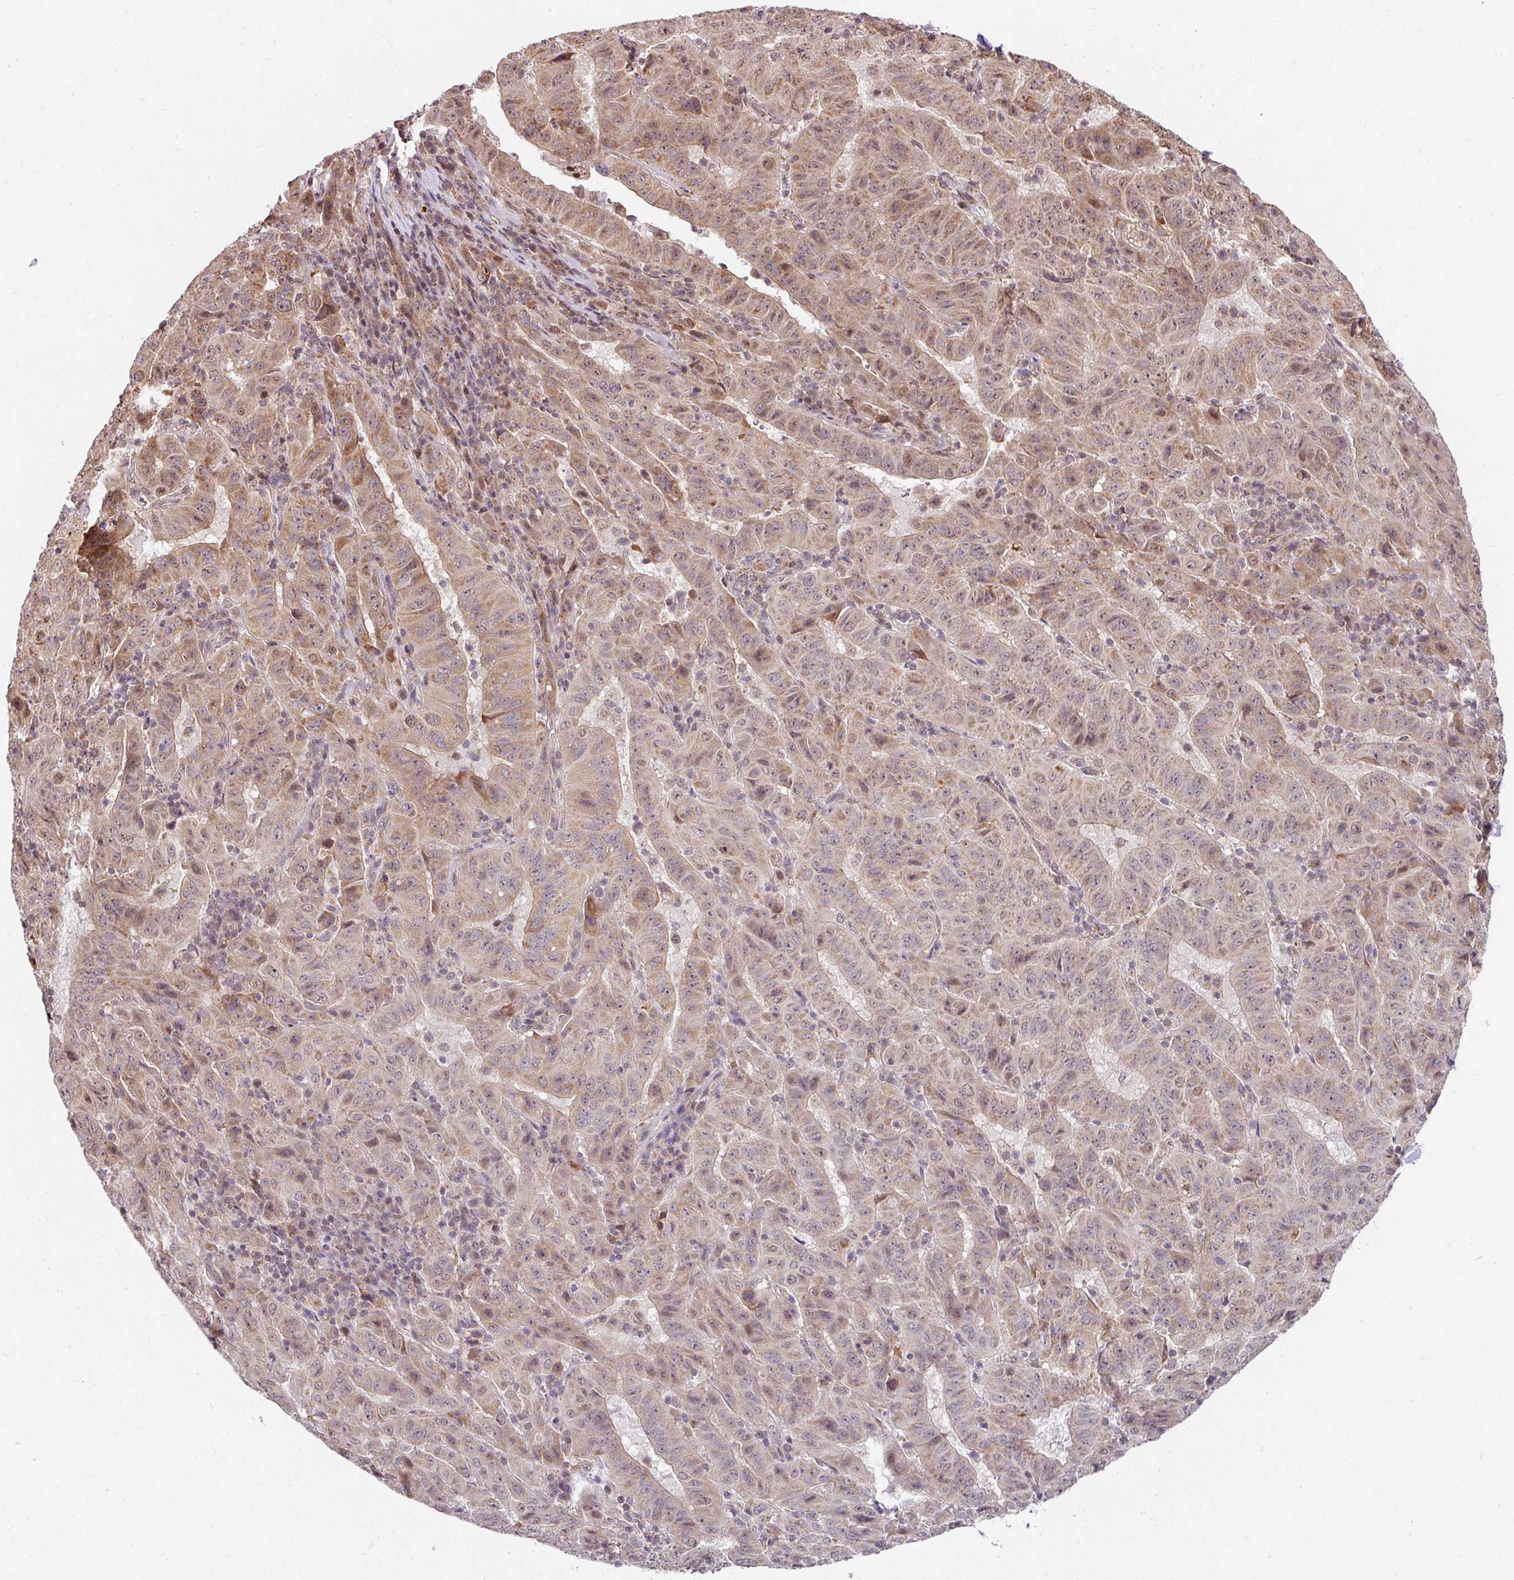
{"staining": {"intensity": "moderate", "quantity": ">75%", "location": "cytoplasmic/membranous,nuclear"}, "tissue": "pancreatic cancer", "cell_type": "Tumor cells", "image_type": "cancer", "snomed": [{"axis": "morphology", "description": "Adenocarcinoma, NOS"}, {"axis": "topography", "description": "Pancreas"}], "caption": "Immunohistochemistry (IHC) histopathology image of human pancreatic cancer stained for a protein (brown), which displays medium levels of moderate cytoplasmic/membranous and nuclear staining in about >75% of tumor cells.", "gene": "PLK1", "patient": {"sex": "male", "age": 63}}